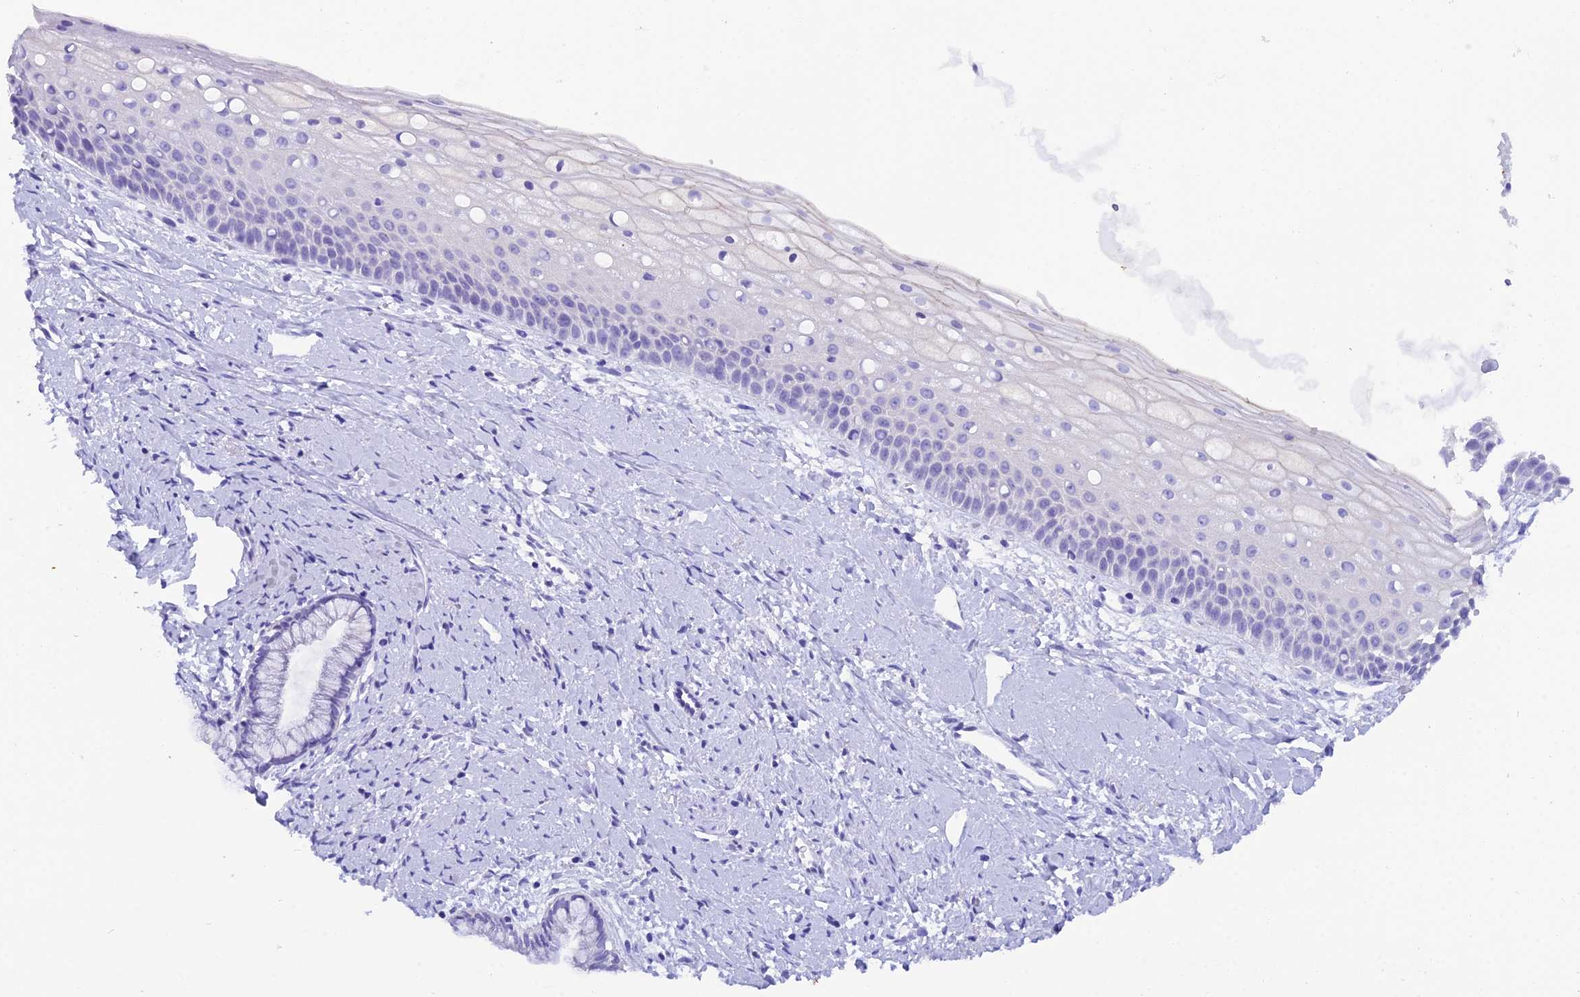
{"staining": {"intensity": "negative", "quantity": "none", "location": "none"}, "tissue": "cervix", "cell_type": "Glandular cells", "image_type": "normal", "snomed": [{"axis": "morphology", "description": "Normal tissue, NOS"}, {"axis": "topography", "description": "Cervix"}], "caption": "Immunohistochemical staining of unremarkable human cervix shows no significant staining in glandular cells. The staining was performed using DAB (3,3'-diaminobenzidine) to visualize the protein expression in brown, while the nuclei were stained in blue with hematoxylin (Magnification: 20x).", "gene": "REG1A", "patient": {"sex": "female", "age": 57}}